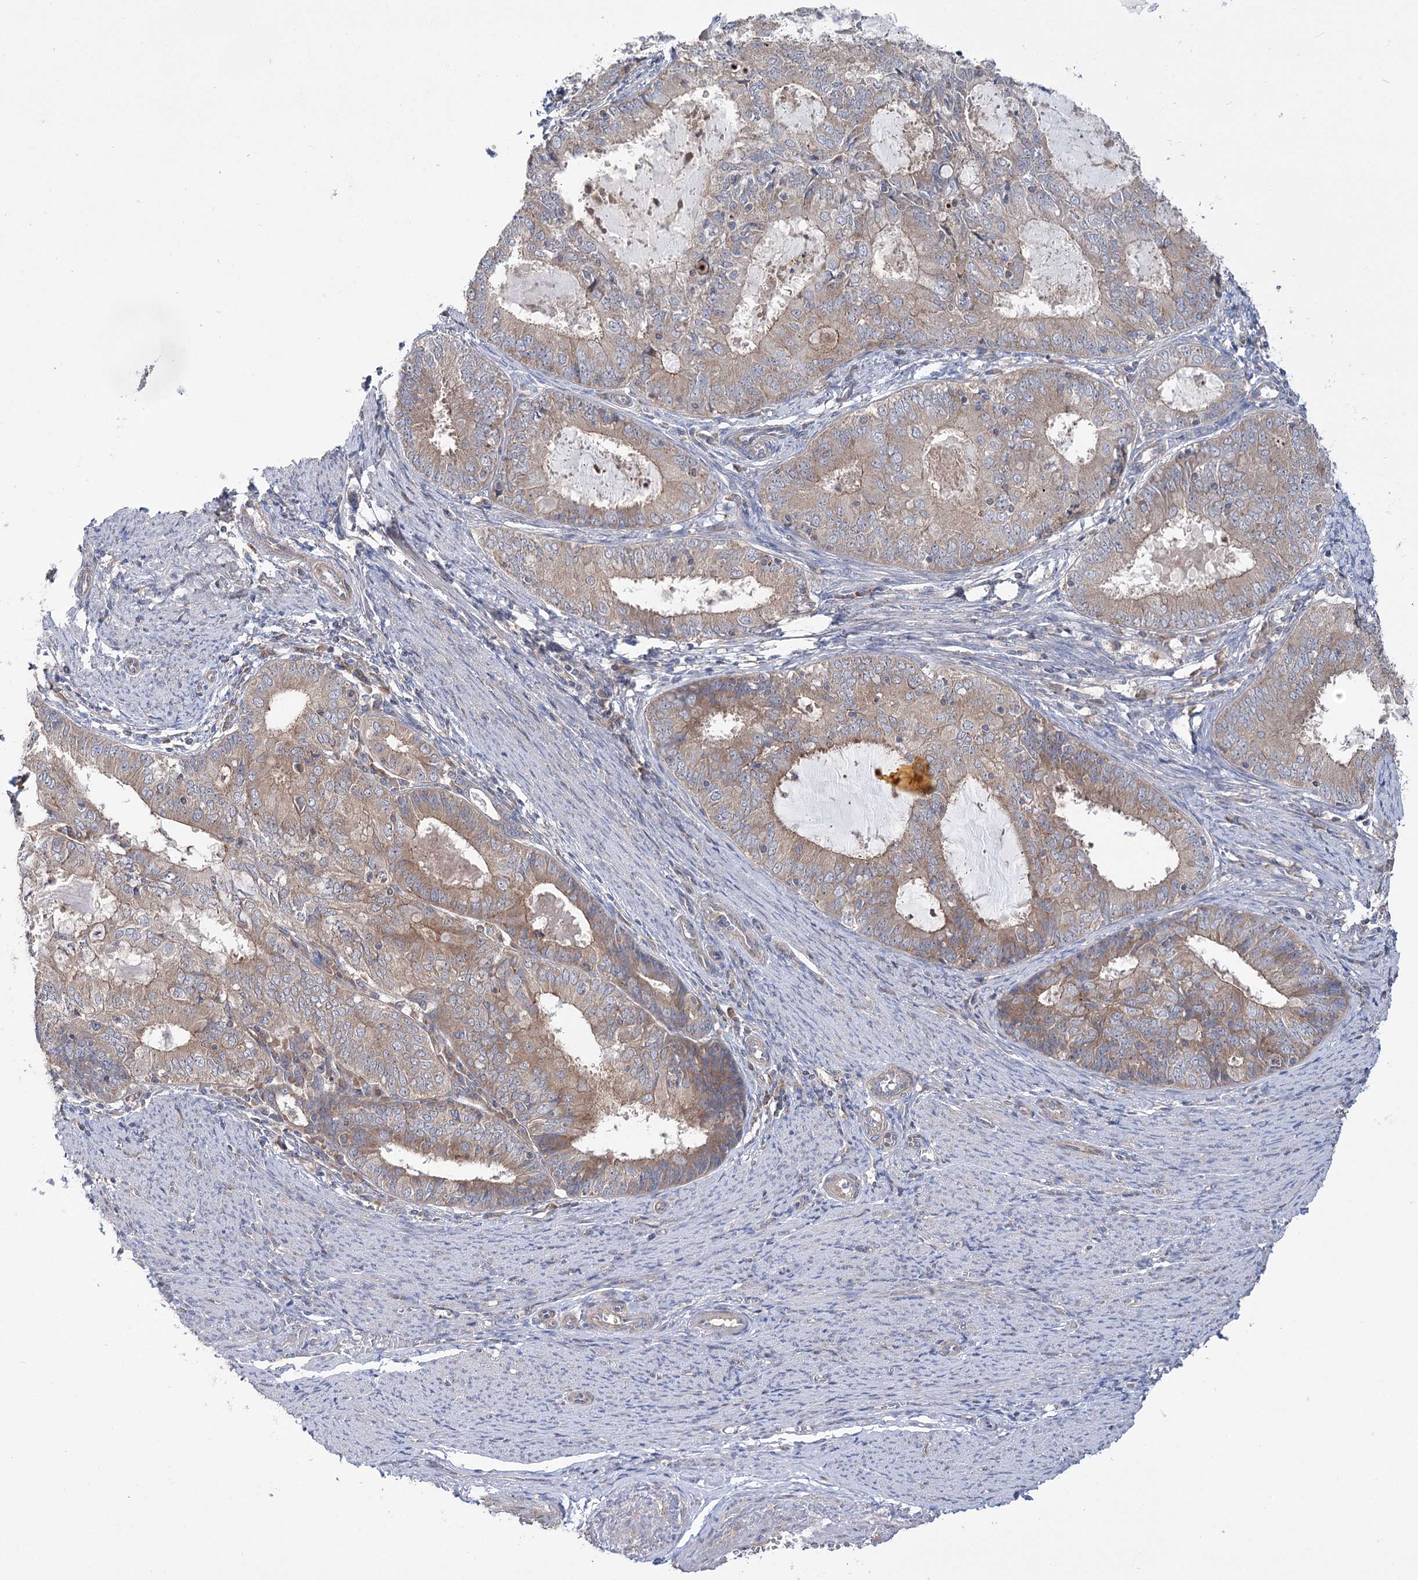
{"staining": {"intensity": "weak", "quantity": ">75%", "location": "cytoplasmic/membranous"}, "tissue": "endometrial cancer", "cell_type": "Tumor cells", "image_type": "cancer", "snomed": [{"axis": "morphology", "description": "Adenocarcinoma, NOS"}, {"axis": "topography", "description": "Endometrium"}], "caption": "Tumor cells reveal weak cytoplasmic/membranous expression in about >75% of cells in adenocarcinoma (endometrial). Immunohistochemistry (ihc) stains the protein in brown and the nuclei are stained blue.", "gene": "VPS37B", "patient": {"sex": "female", "age": 57}}